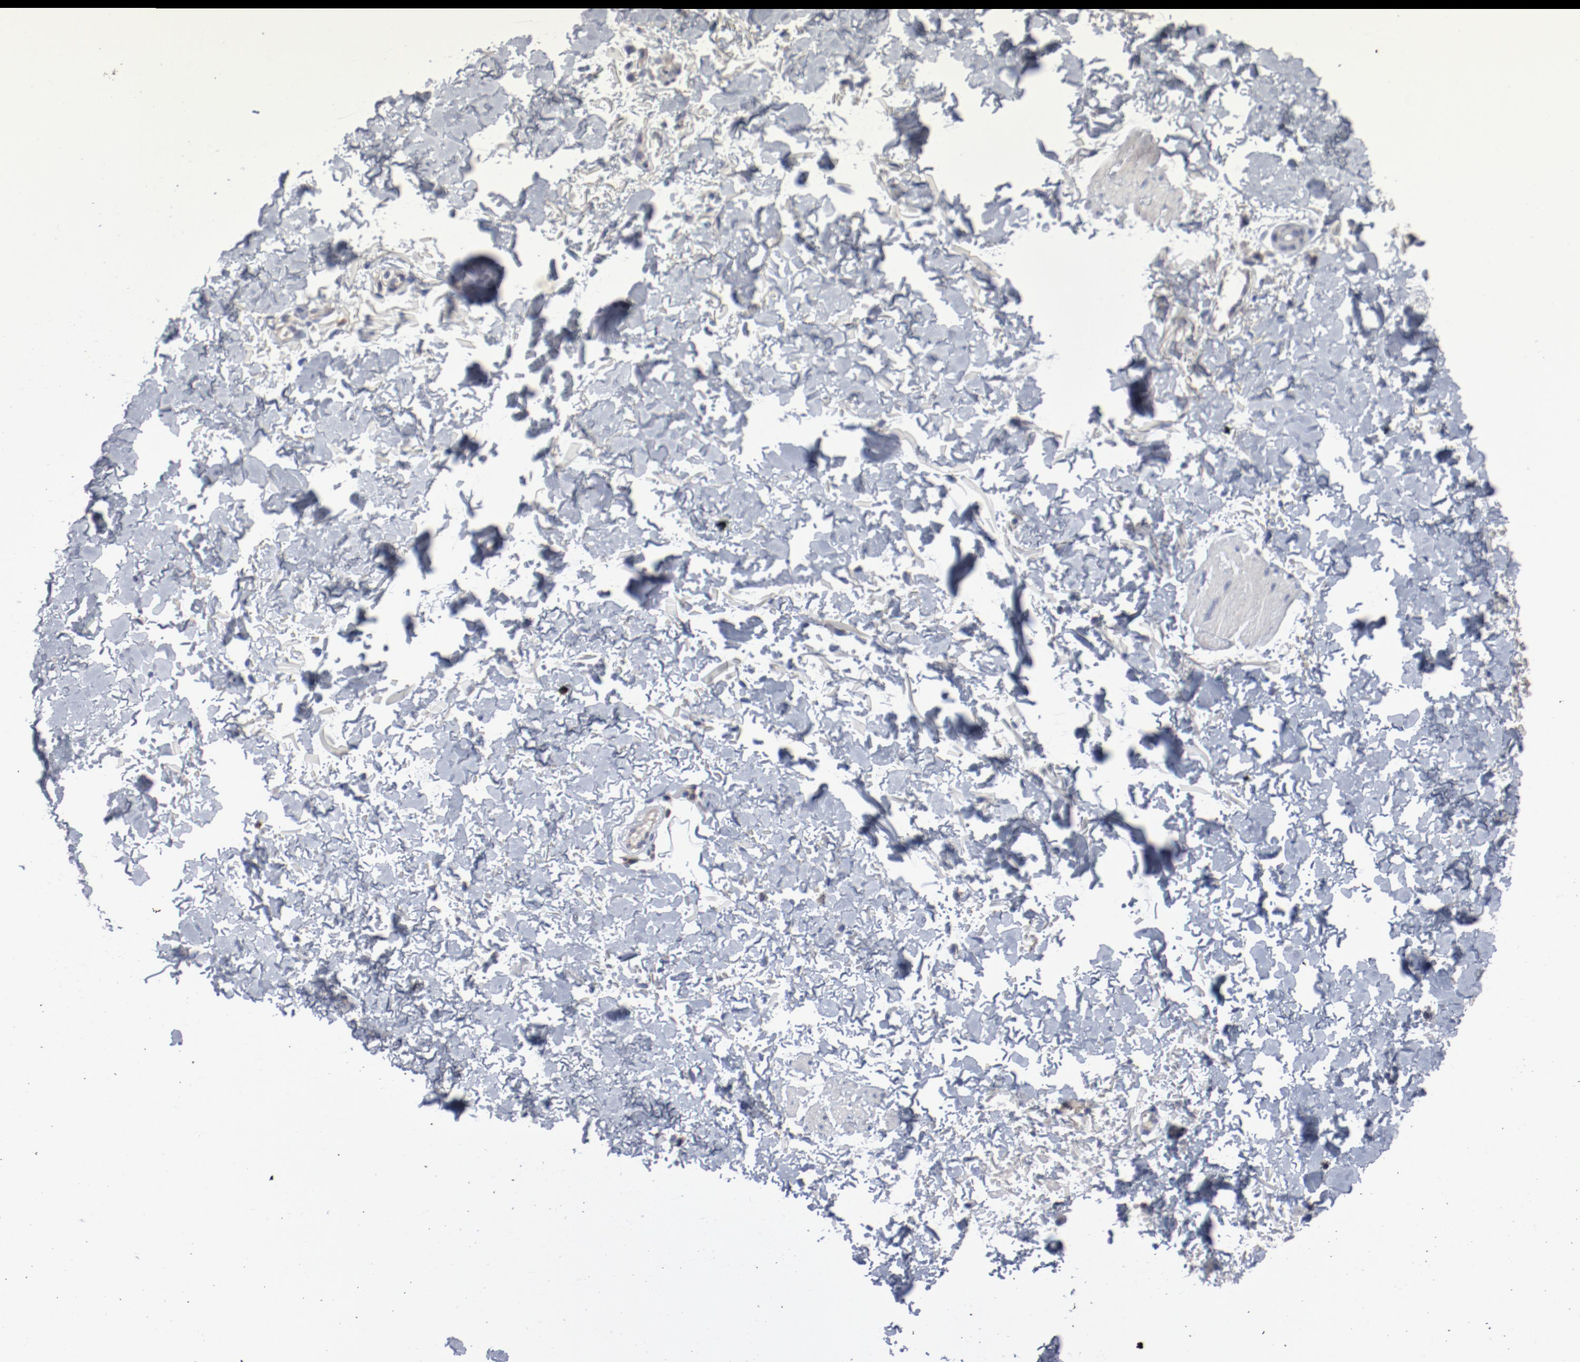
{"staining": {"intensity": "negative", "quantity": "none", "location": "none"}, "tissue": "skin cancer", "cell_type": "Tumor cells", "image_type": "cancer", "snomed": [{"axis": "morphology", "description": "Normal tissue, NOS"}, {"axis": "morphology", "description": "Basal cell carcinoma"}, {"axis": "topography", "description": "Skin"}], "caption": "Tumor cells show no significant staining in skin cancer (basal cell carcinoma).", "gene": "CBL", "patient": {"sex": "male", "age": 77}}